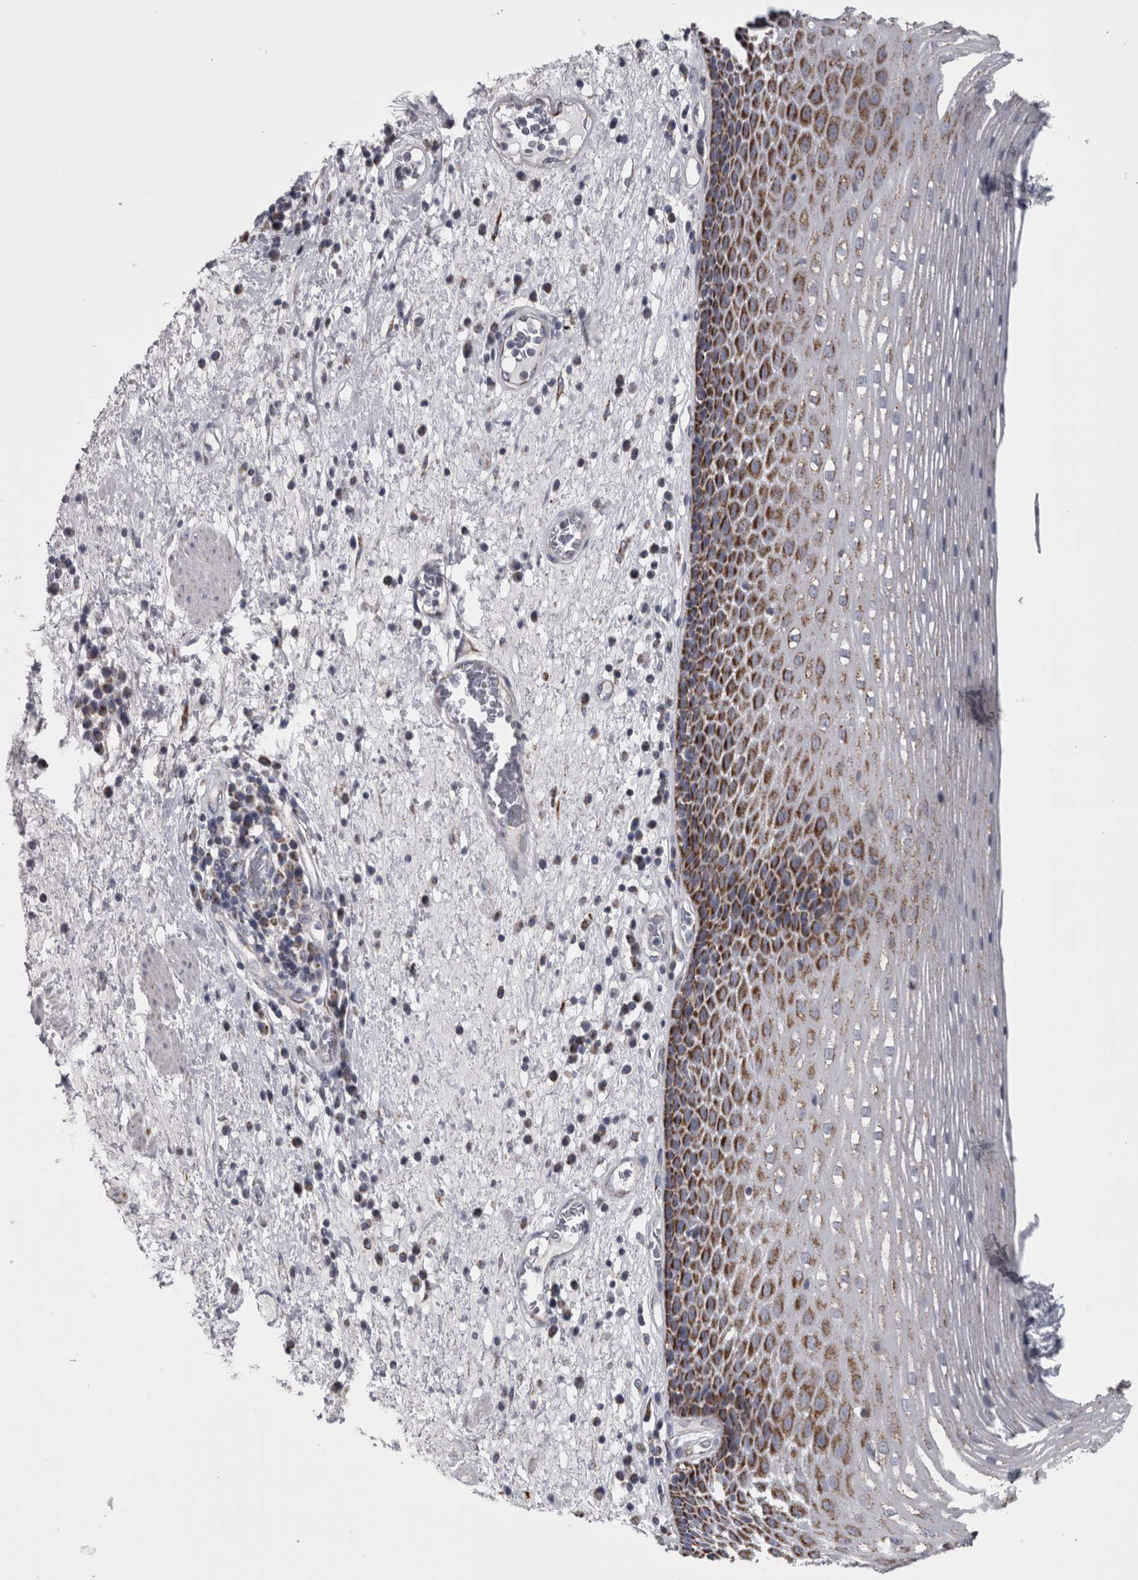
{"staining": {"intensity": "moderate", "quantity": "25%-75%", "location": "cytoplasmic/membranous"}, "tissue": "esophagus", "cell_type": "Squamous epithelial cells", "image_type": "normal", "snomed": [{"axis": "morphology", "description": "Normal tissue, NOS"}, {"axis": "morphology", "description": "Adenocarcinoma, NOS"}, {"axis": "topography", "description": "Esophagus"}], "caption": "The photomicrograph demonstrates staining of normal esophagus, revealing moderate cytoplasmic/membranous protein positivity (brown color) within squamous epithelial cells. (Brightfield microscopy of DAB IHC at high magnification).", "gene": "DBT", "patient": {"sex": "male", "age": 62}}